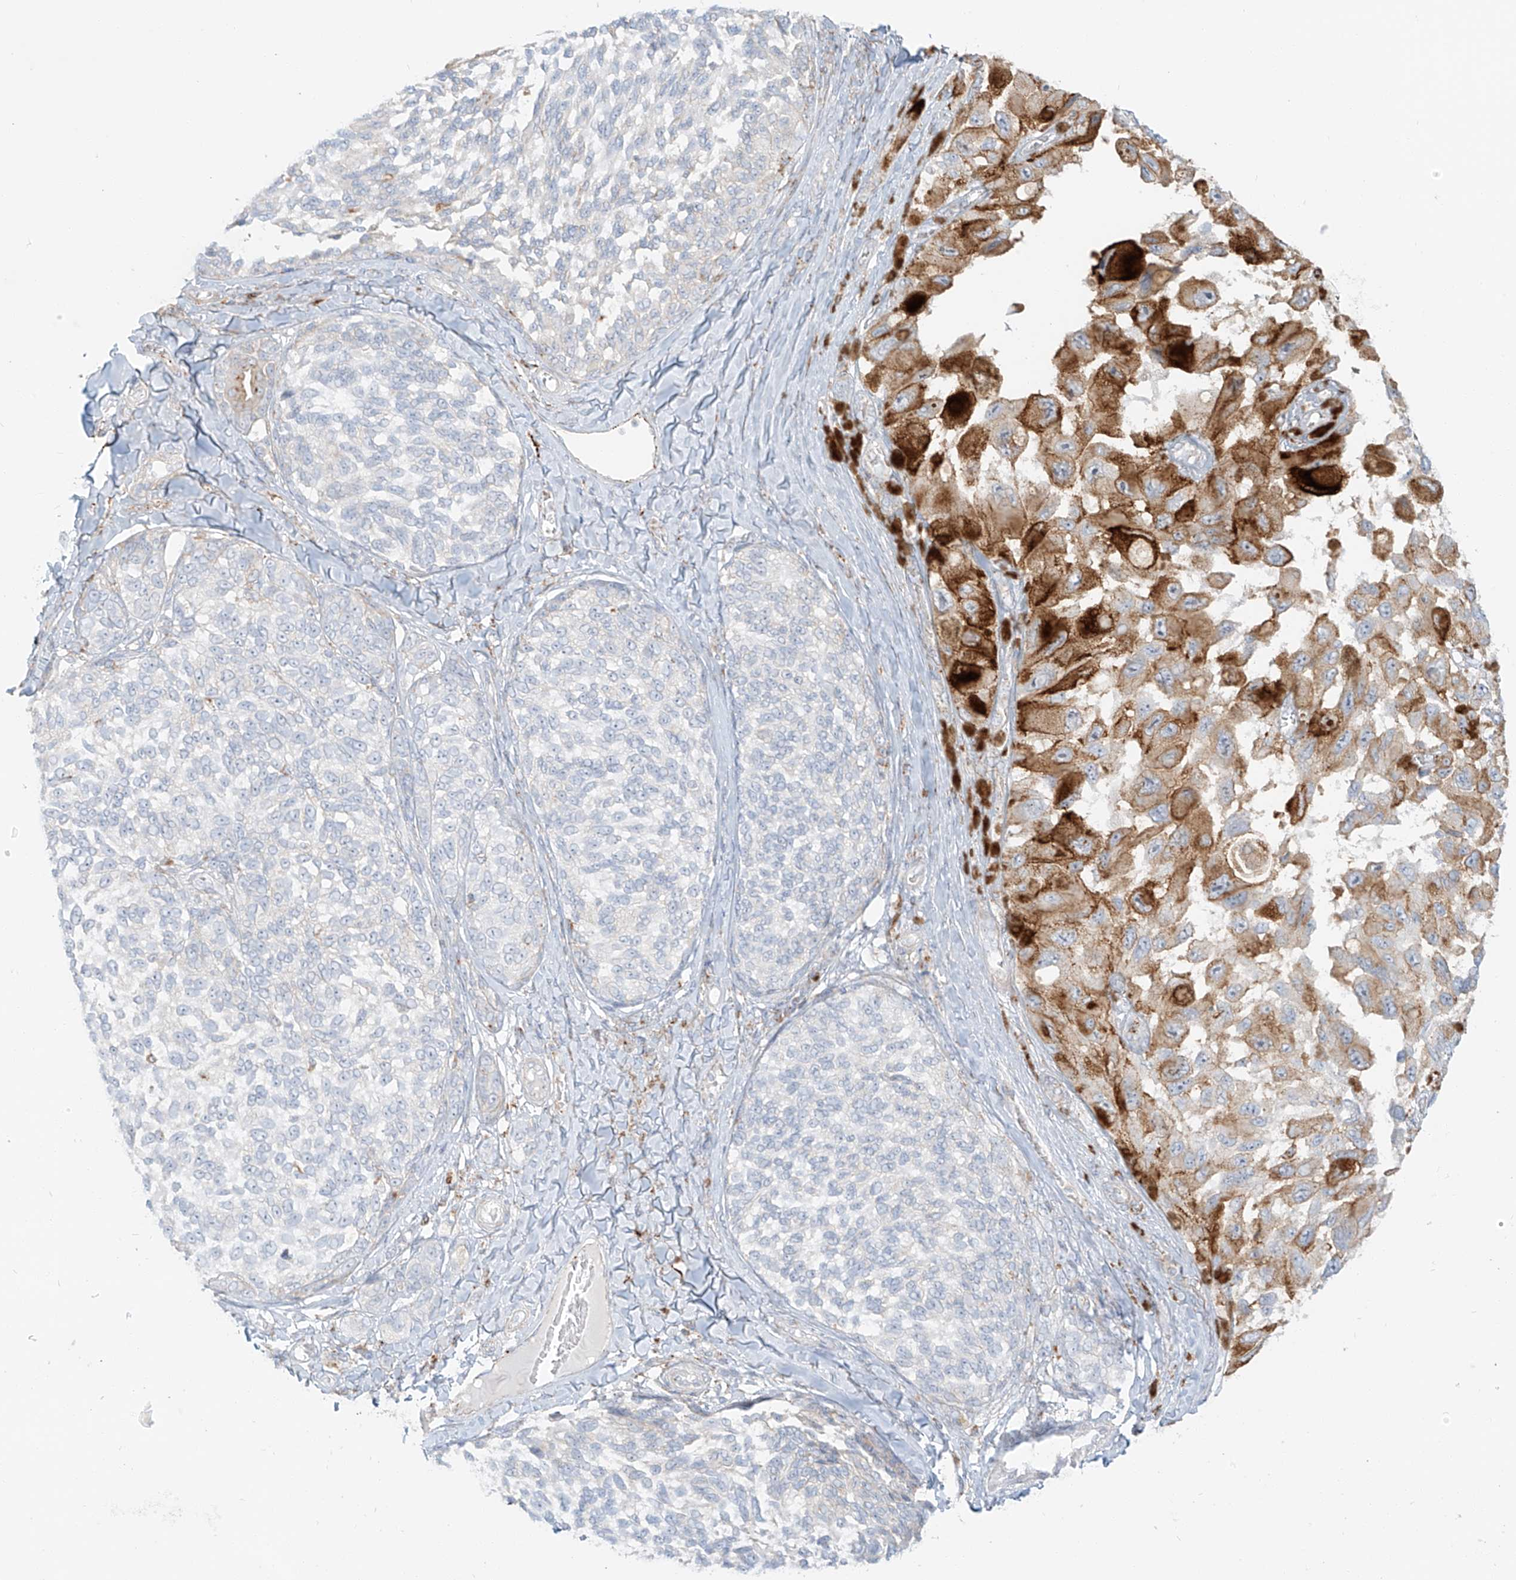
{"staining": {"intensity": "strong", "quantity": "<25%", "location": "cytoplasmic/membranous"}, "tissue": "melanoma", "cell_type": "Tumor cells", "image_type": "cancer", "snomed": [{"axis": "morphology", "description": "Malignant melanoma, NOS"}, {"axis": "topography", "description": "Skin"}], "caption": "This is an image of immunohistochemistry staining of melanoma, which shows strong expression in the cytoplasmic/membranous of tumor cells.", "gene": "SLC35F6", "patient": {"sex": "female", "age": 73}}